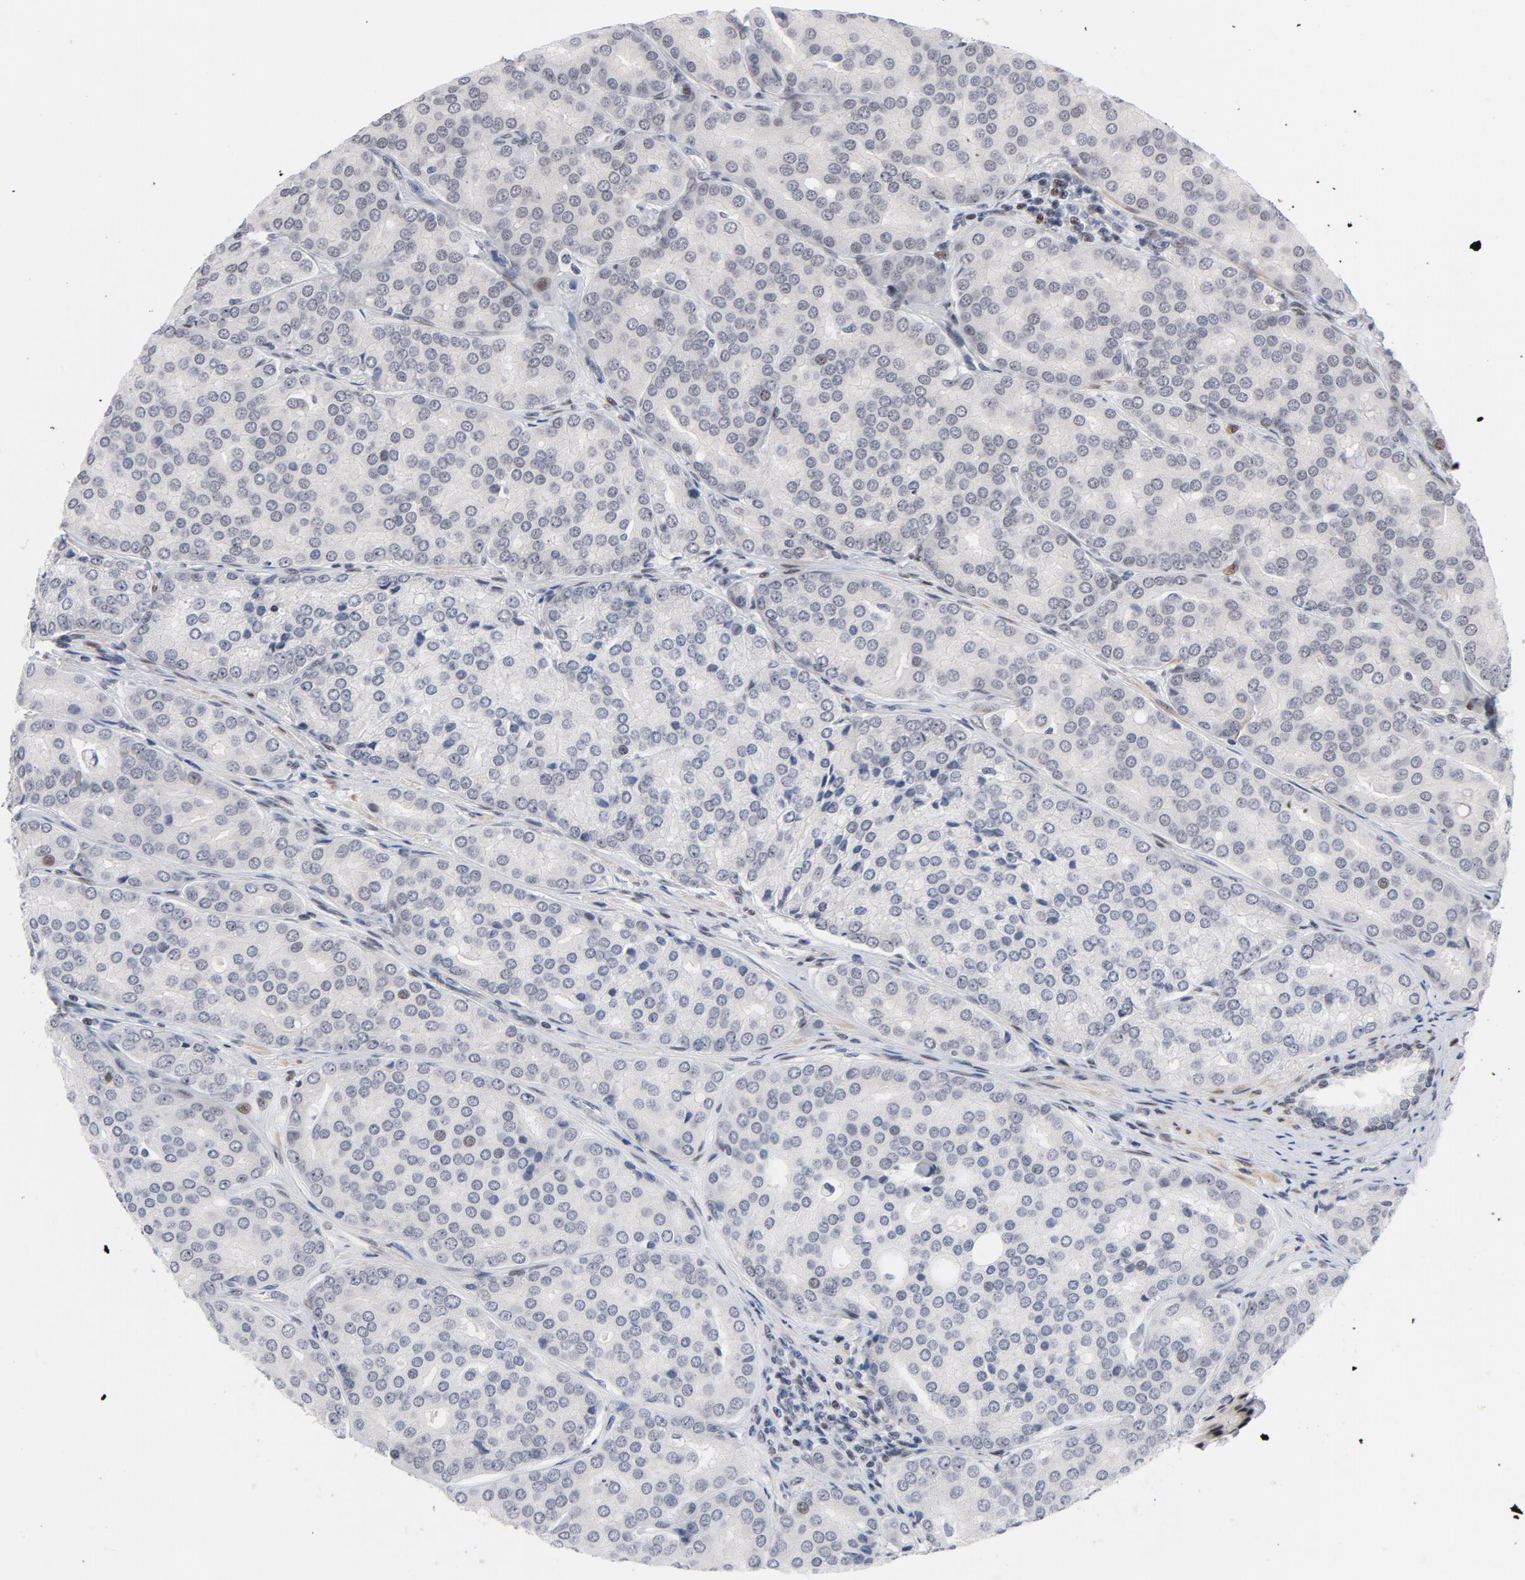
{"staining": {"intensity": "weak", "quantity": "<25%", "location": "nuclear"}, "tissue": "prostate cancer", "cell_type": "Tumor cells", "image_type": "cancer", "snomed": [{"axis": "morphology", "description": "Adenocarcinoma, High grade"}, {"axis": "topography", "description": "Prostate"}], "caption": "This is an immunohistochemistry (IHC) image of prostate cancer. There is no staining in tumor cells.", "gene": "NFIC", "patient": {"sex": "male", "age": 64}}